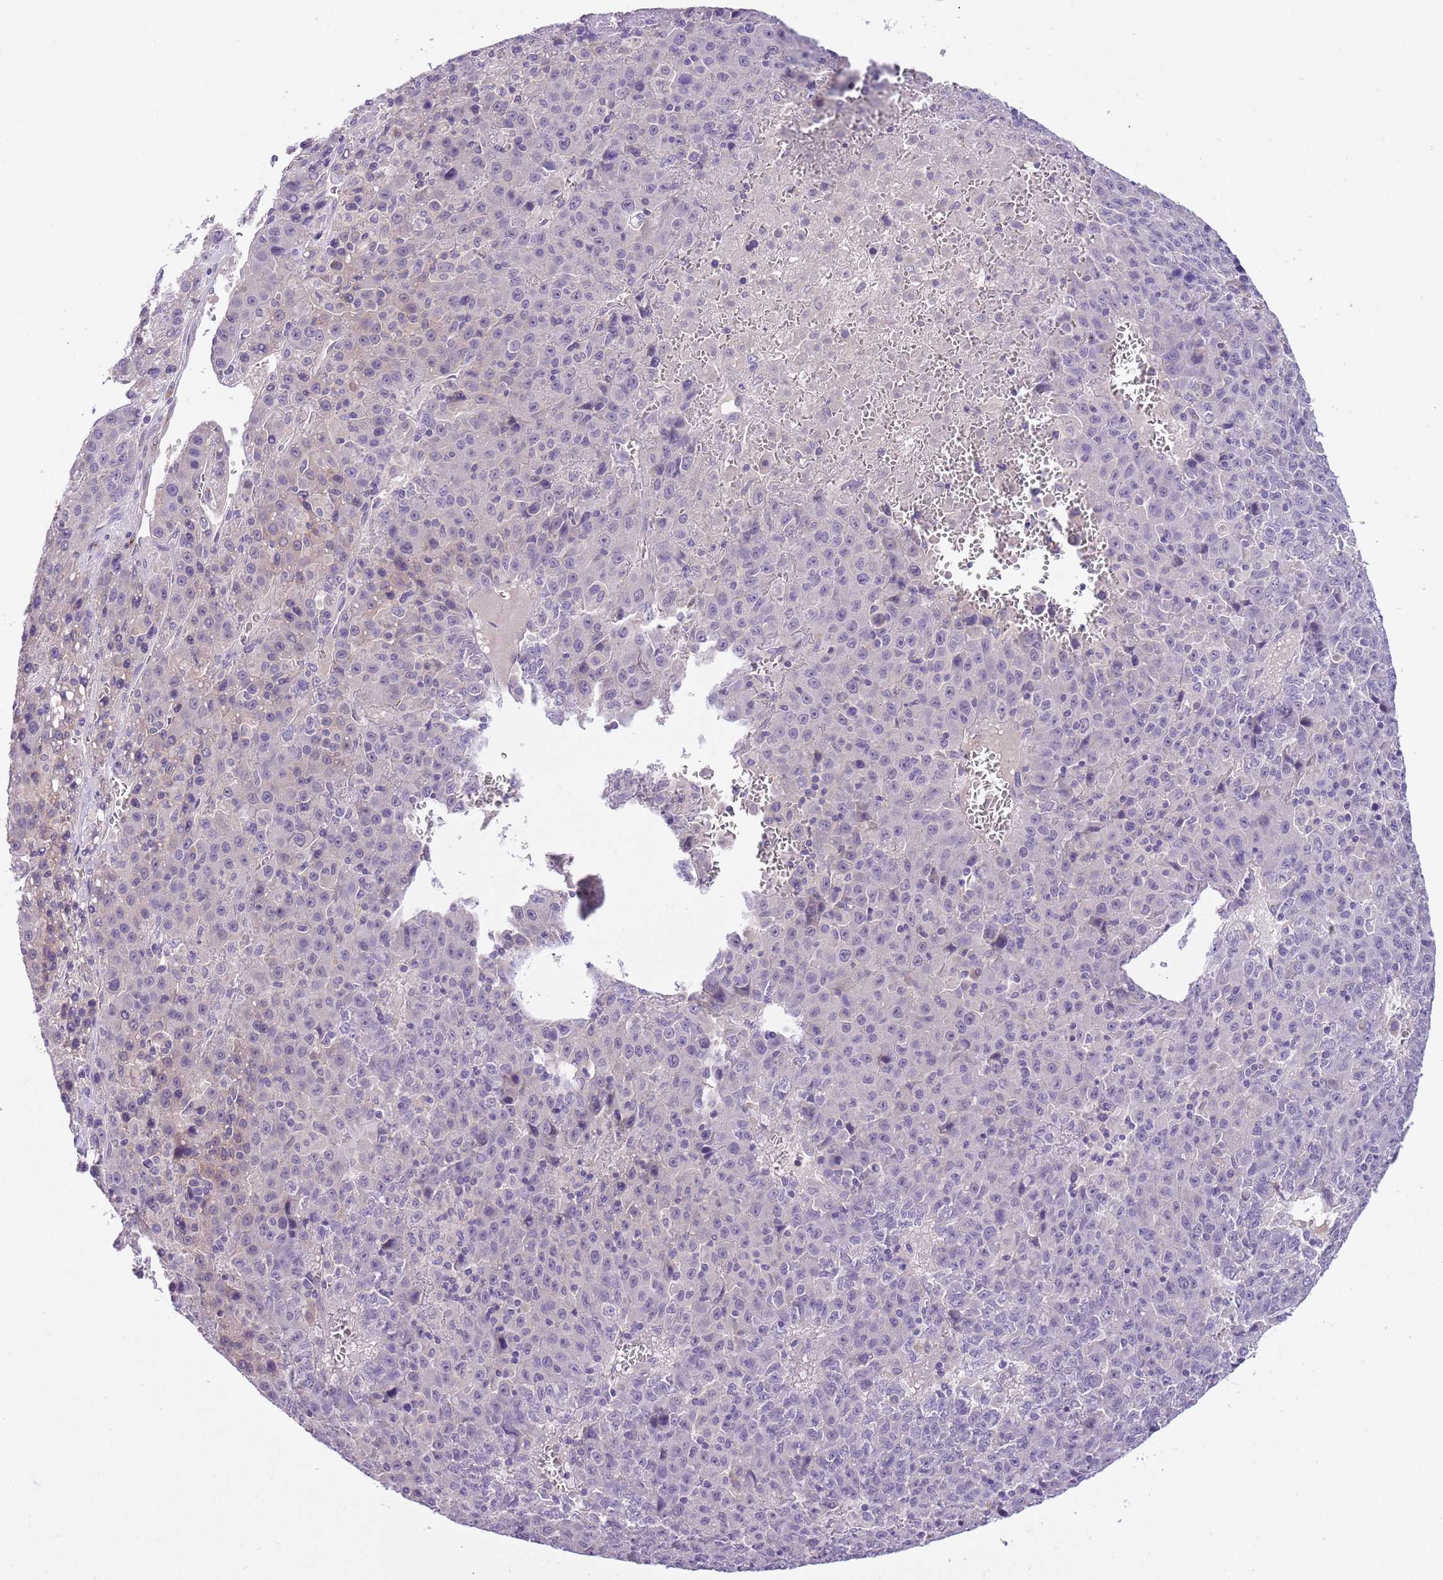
{"staining": {"intensity": "negative", "quantity": "none", "location": "none"}, "tissue": "liver cancer", "cell_type": "Tumor cells", "image_type": "cancer", "snomed": [{"axis": "morphology", "description": "Carcinoma, Hepatocellular, NOS"}, {"axis": "topography", "description": "Liver"}], "caption": "A high-resolution histopathology image shows immunohistochemistry (IHC) staining of liver cancer (hepatocellular carcinoma), which exhibits no significant expression in tumor cells.", "gene": "CFAP73", "patient": {"sex": "female", "age": 53}}